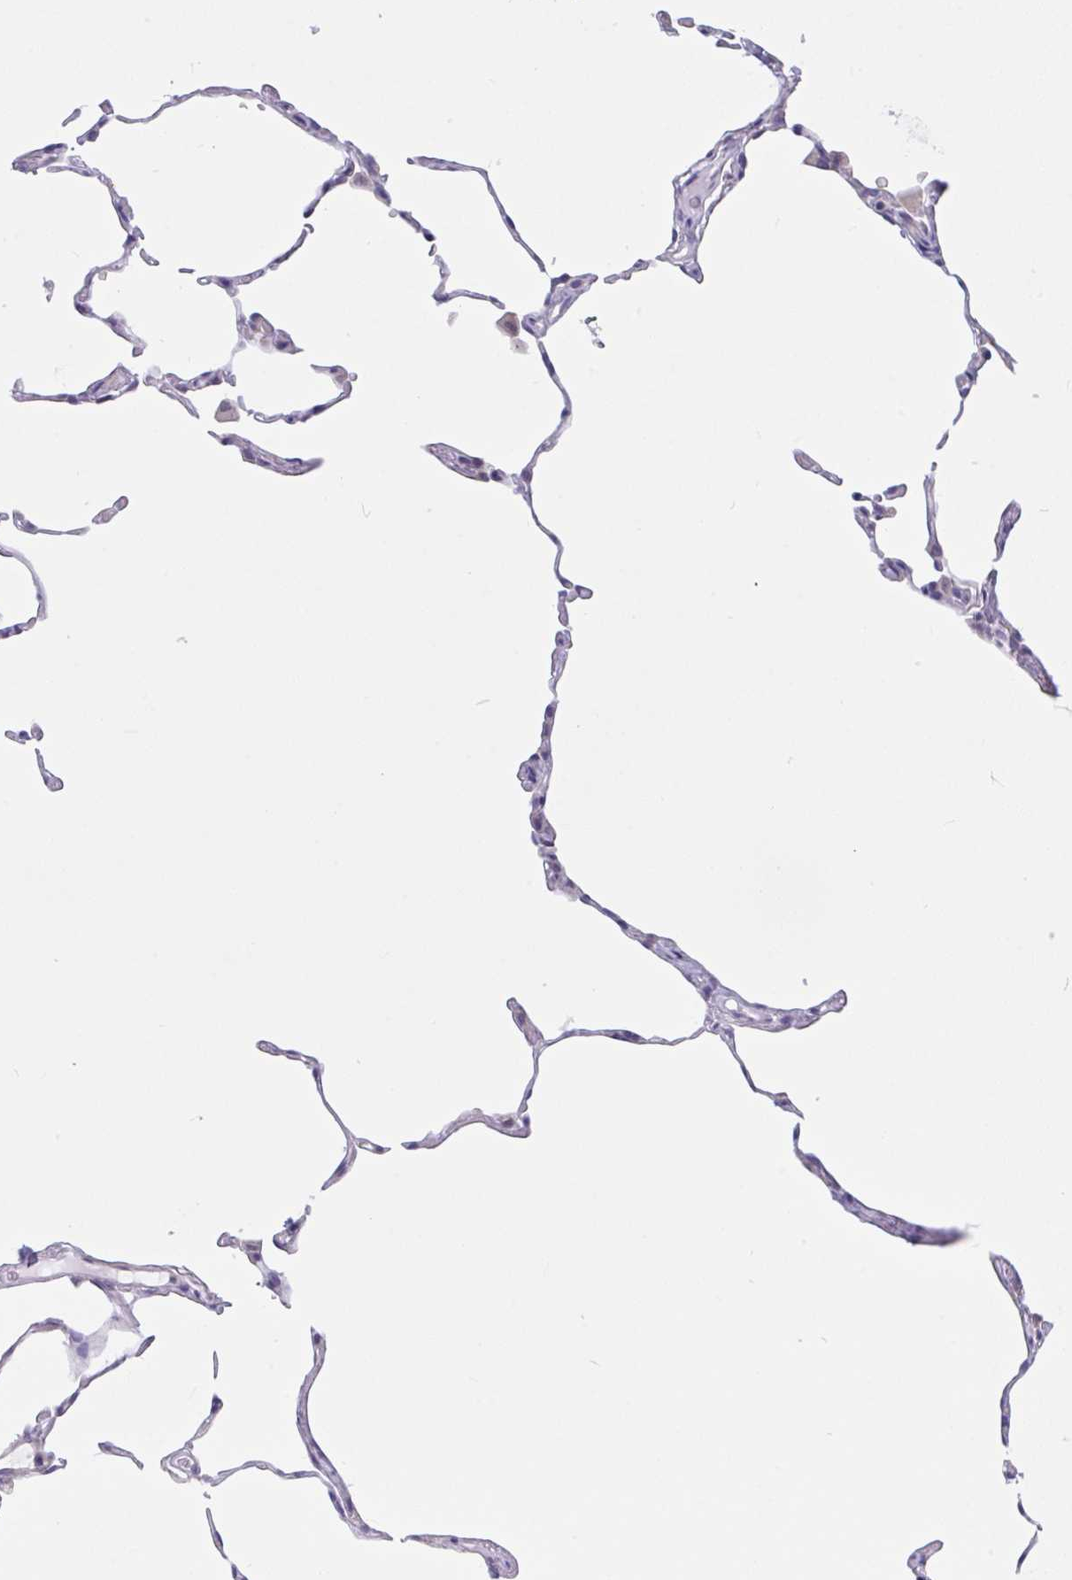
{"staining": {"intensity": "negative", "quantity": "none", "location": "none"}, "tissue": "lung", "cell_type": "Alveolar cells", "image_type": "normal", "snomed": [{"axis": "morphology", "description": "Normal tissue, NOS"}, {"axis": "topography", "description": "Lung"}], "caption": "The immunohistochemistry photomicrograph has no significant expression in alveolar cells of lung. Nuclei are stained in blue.", "gene": "CAMLG", "patient": {"sex": "female", "age": 57}}